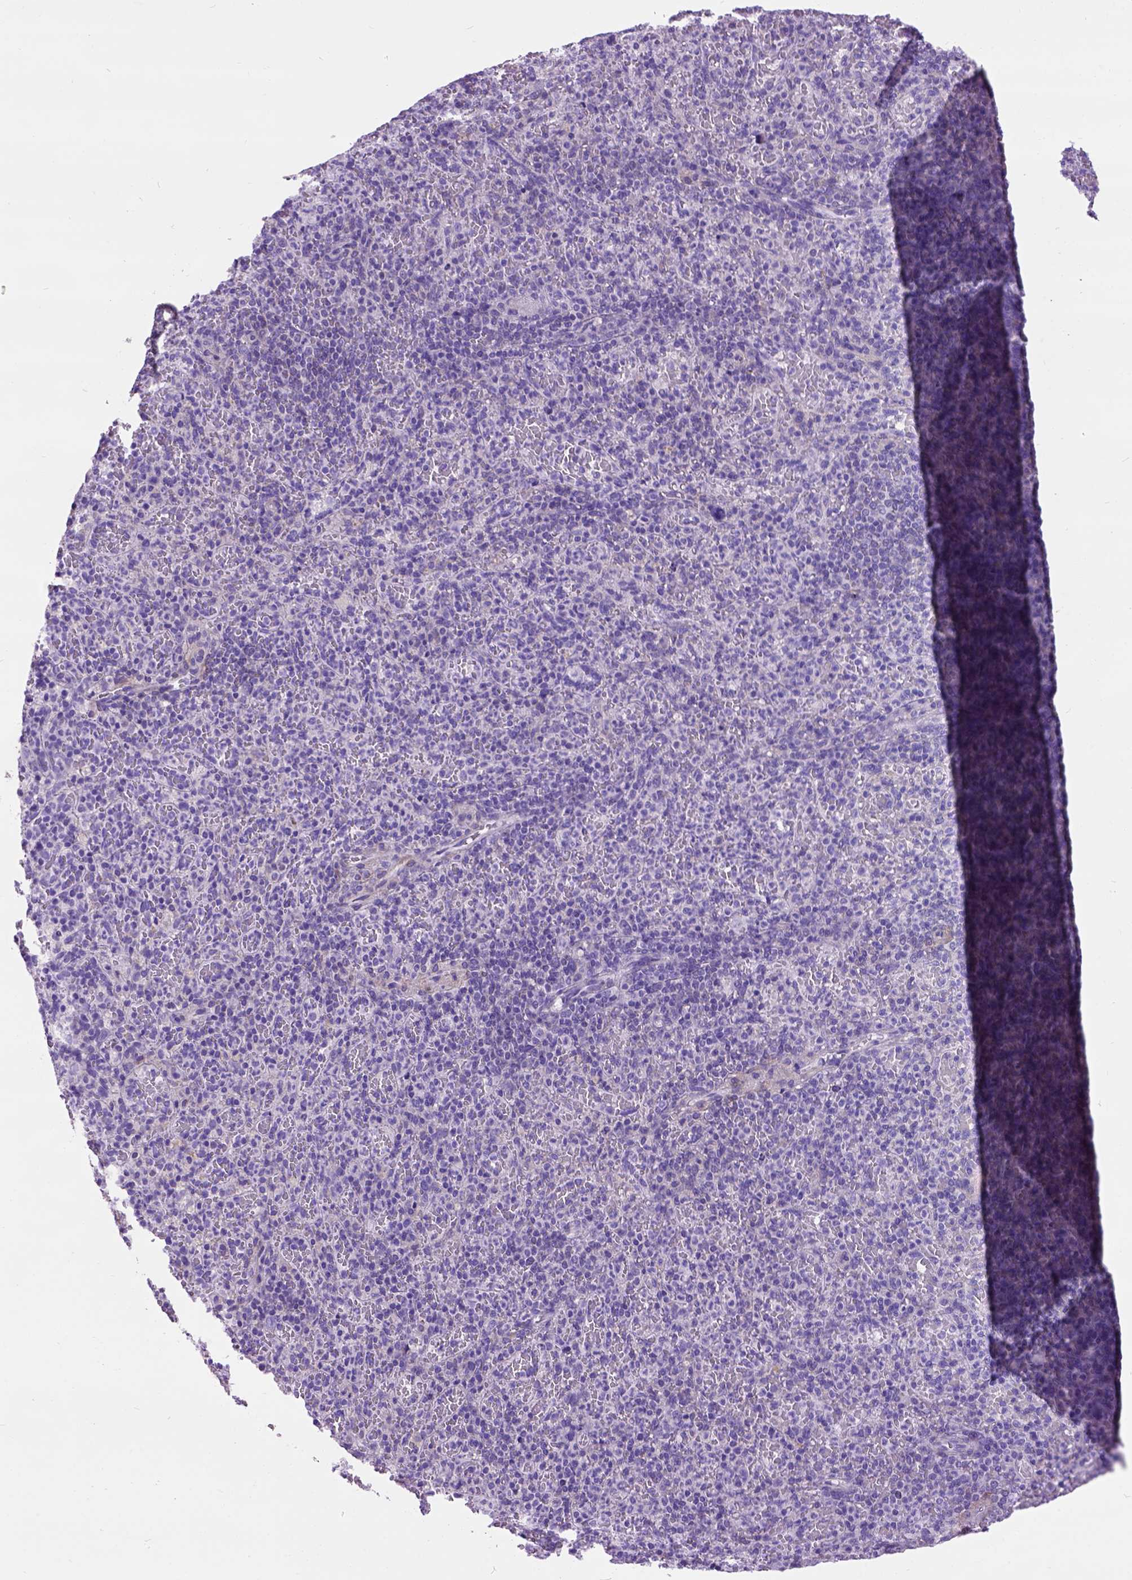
{"staining": {"intensity": "negative", "quantity": "none", "location": "none"}, "tissue": "spleen", "cell_type": "Cells in red pulp", "image_type": "normal", "snomed": [{"axis": "morphology", "description": "Normal tissue, NOS"}, {"axis": "topography", "description": "Spleen"}], "caption": "This is an immunohistochemistry photomicrograph of benign spleen. There is no positivity in cells in red pulp.", "gene": "MAPT", "patient": {"sex": "female", "age": 74}}